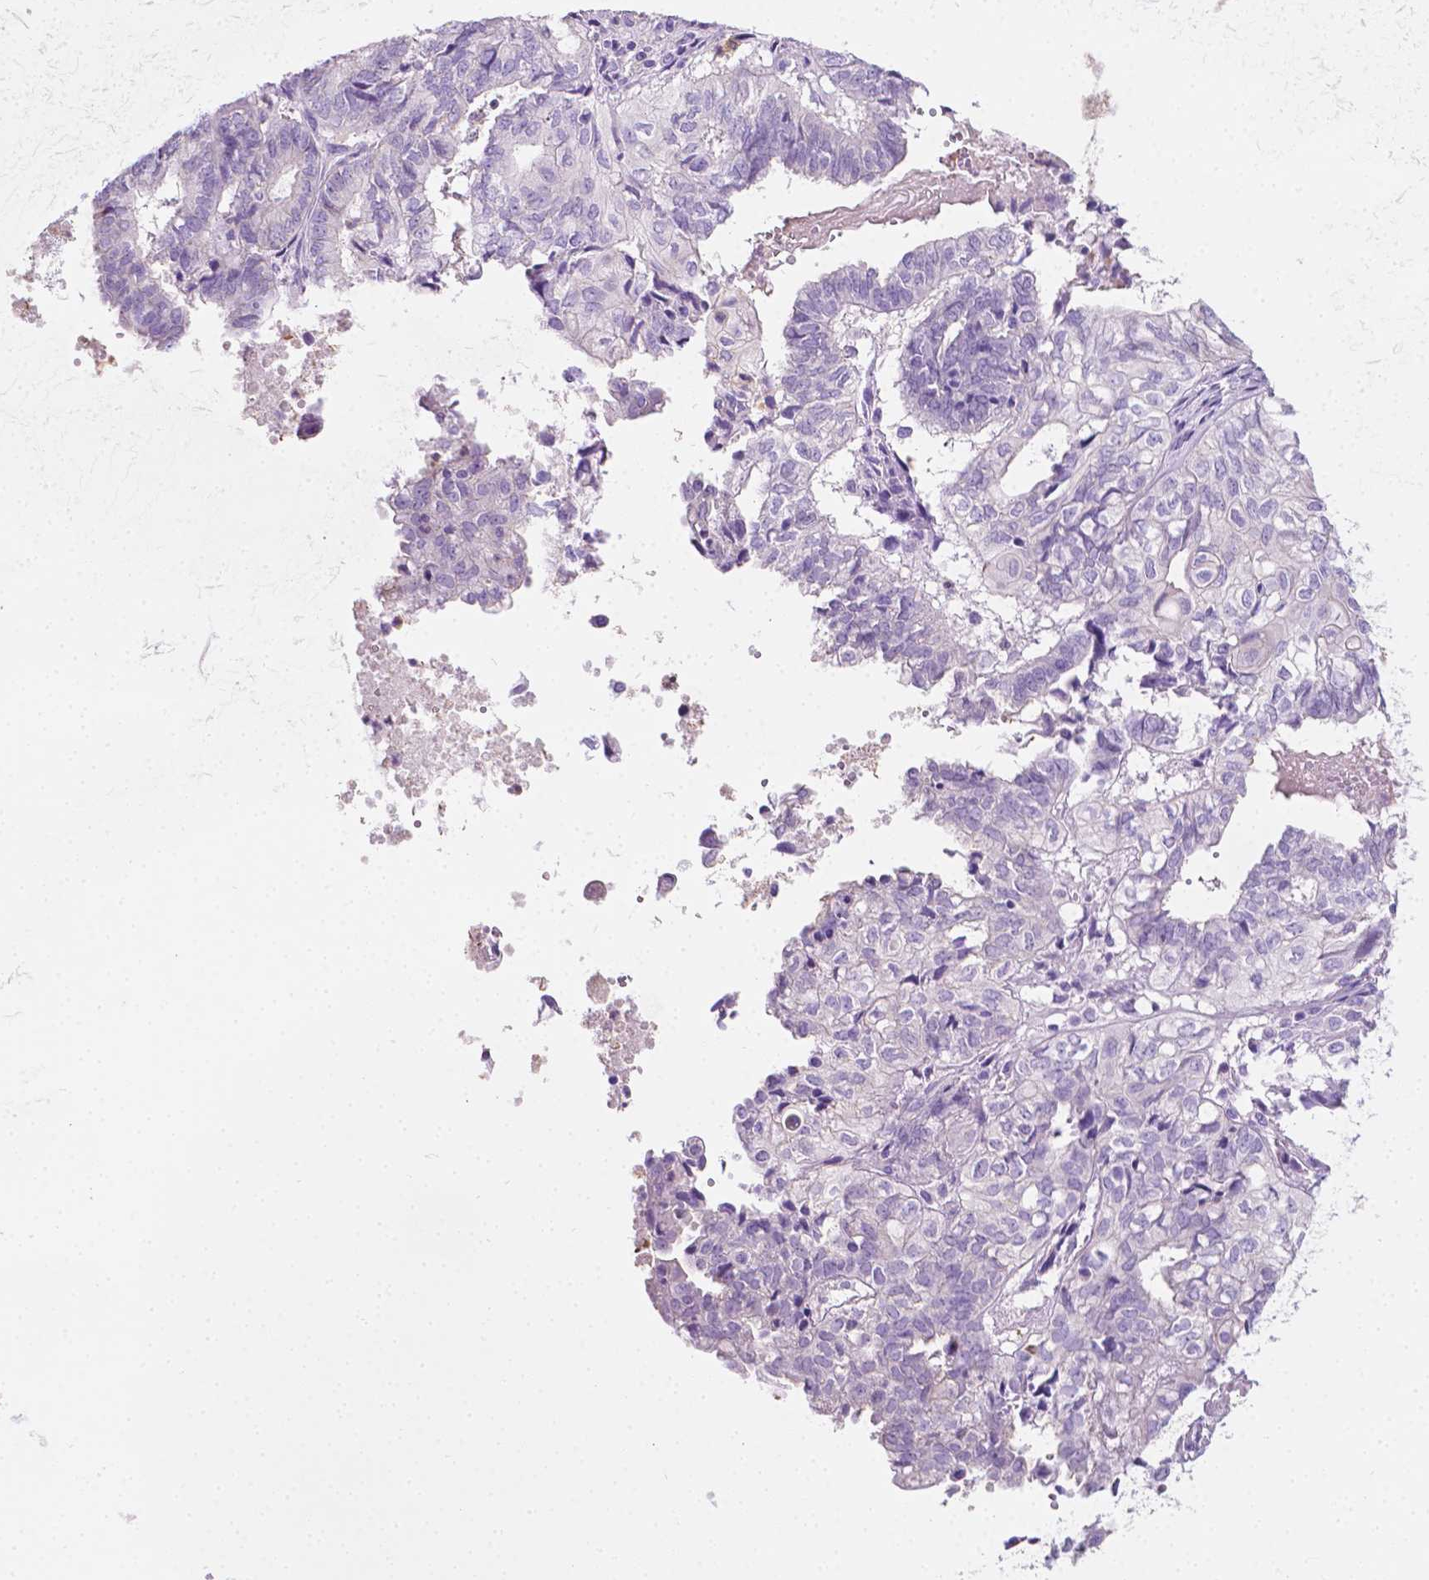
{"staining": {"intensity": "negative", "quantity": "none", "location": "none"}, "tissue": "ovarian cancer", "cell_type": "Tumor cells", "image_type": "cancer", "snomed": [{"axis": "morphology", "description": "Carcinoma, endometroid"}, {"axis": "topography", "description": "Ovary"}], "caption": "There is no significant expression in tumor cells of ovarian cancer.", "gene": "GNAO1", "patient": {"sex": "female", "age": 64}}